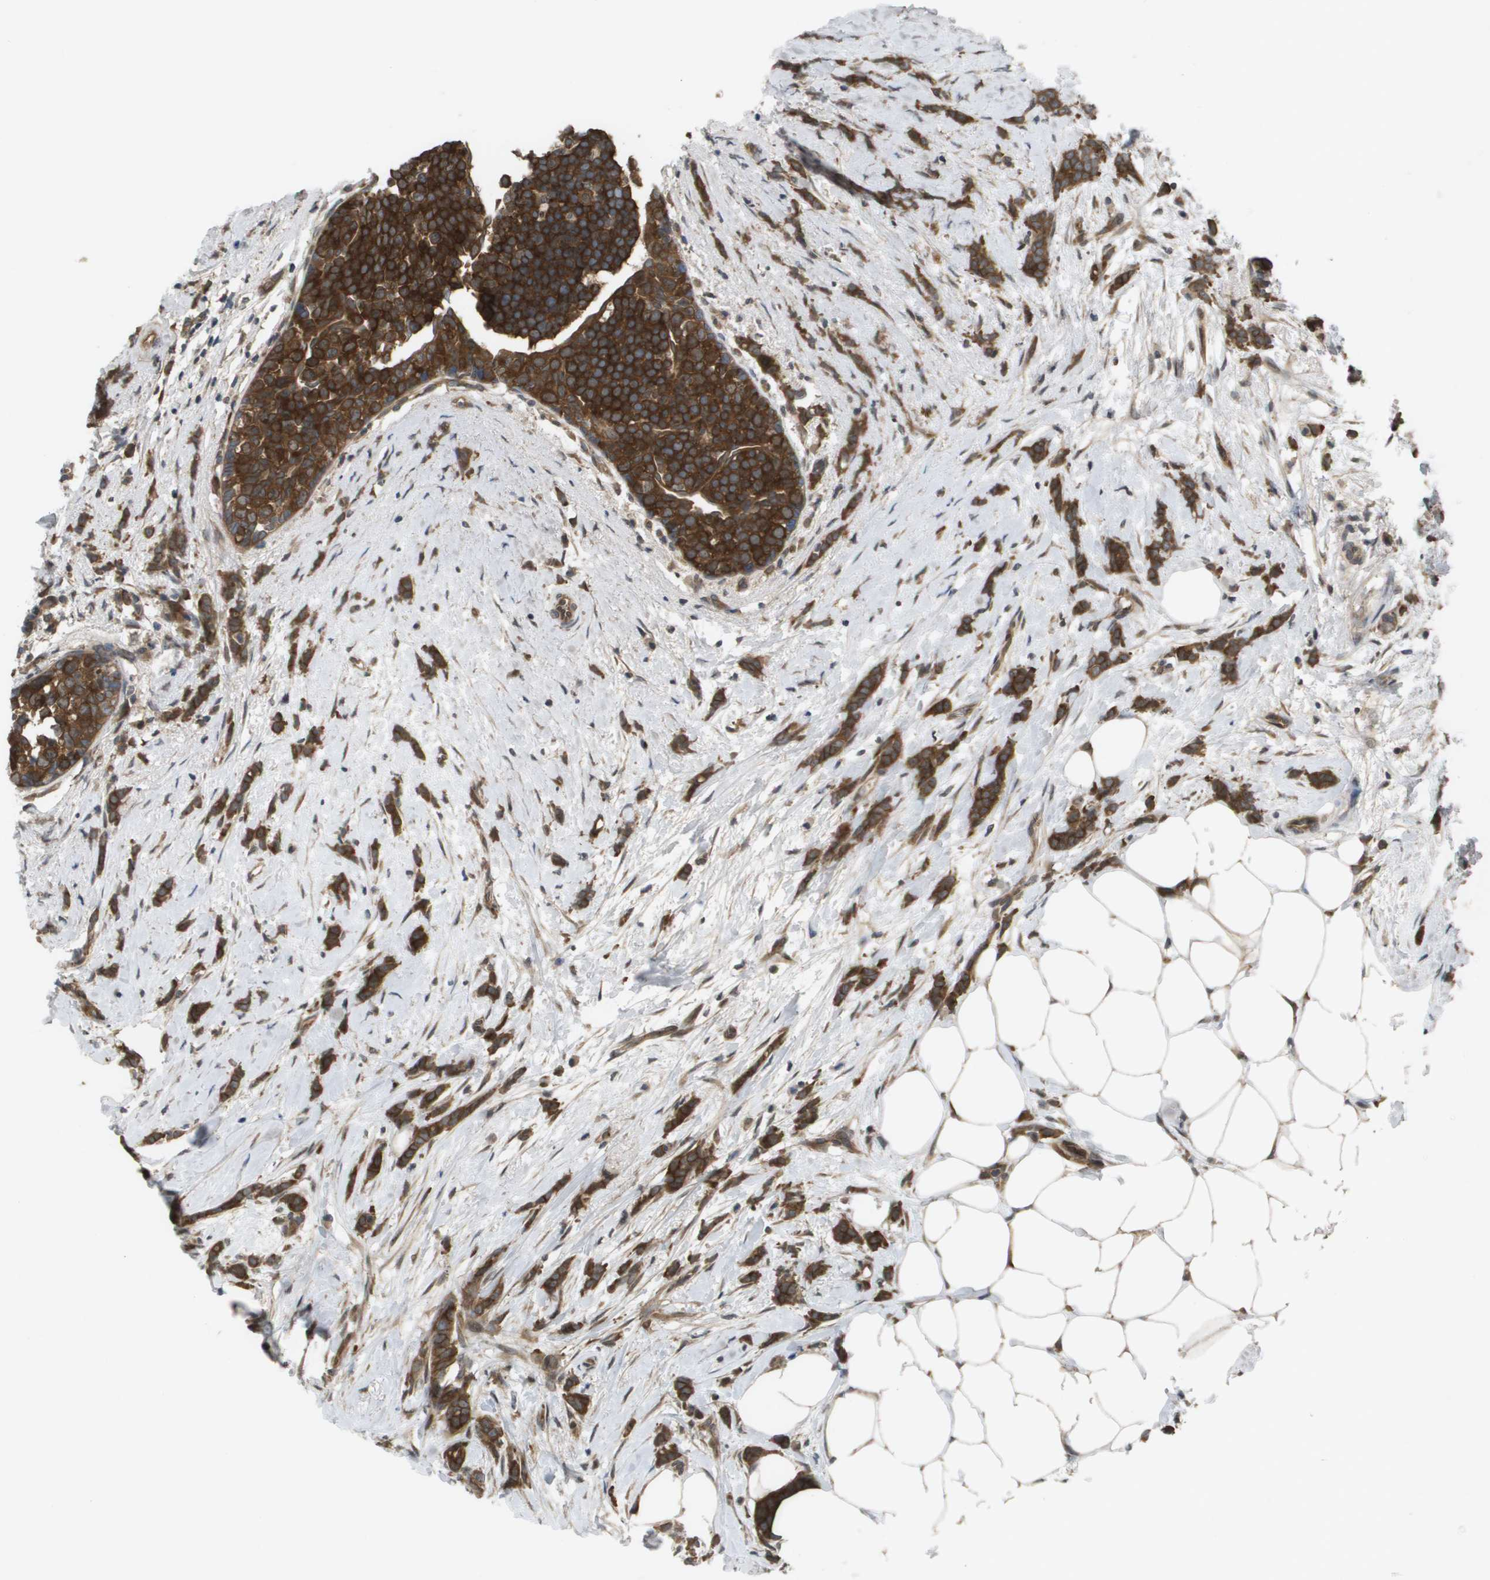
{"staining": {"intensity": "strong", "quantity": ">75%", "location": "cytoplasmic/membranous"}, "tissue": "breast cancer", "cell_type": "Tumor cells", "image_type": "cancer", "snomed": [{"axis": "morphology", "description": "Lobular carcinoma, in situ"}, {"axis": "morphology", "description": "Lobular carcinoma"}, {"axis": "topography", "description": "Breast"}], "caption": "Strong cytoplasmic/membranous protein expression is present in approximately >75% of tumor cells in breast cancer (lobular carcinoma in situ).", "gene": "CTPS2", "patient": {"sex": "female", "age": 41}}